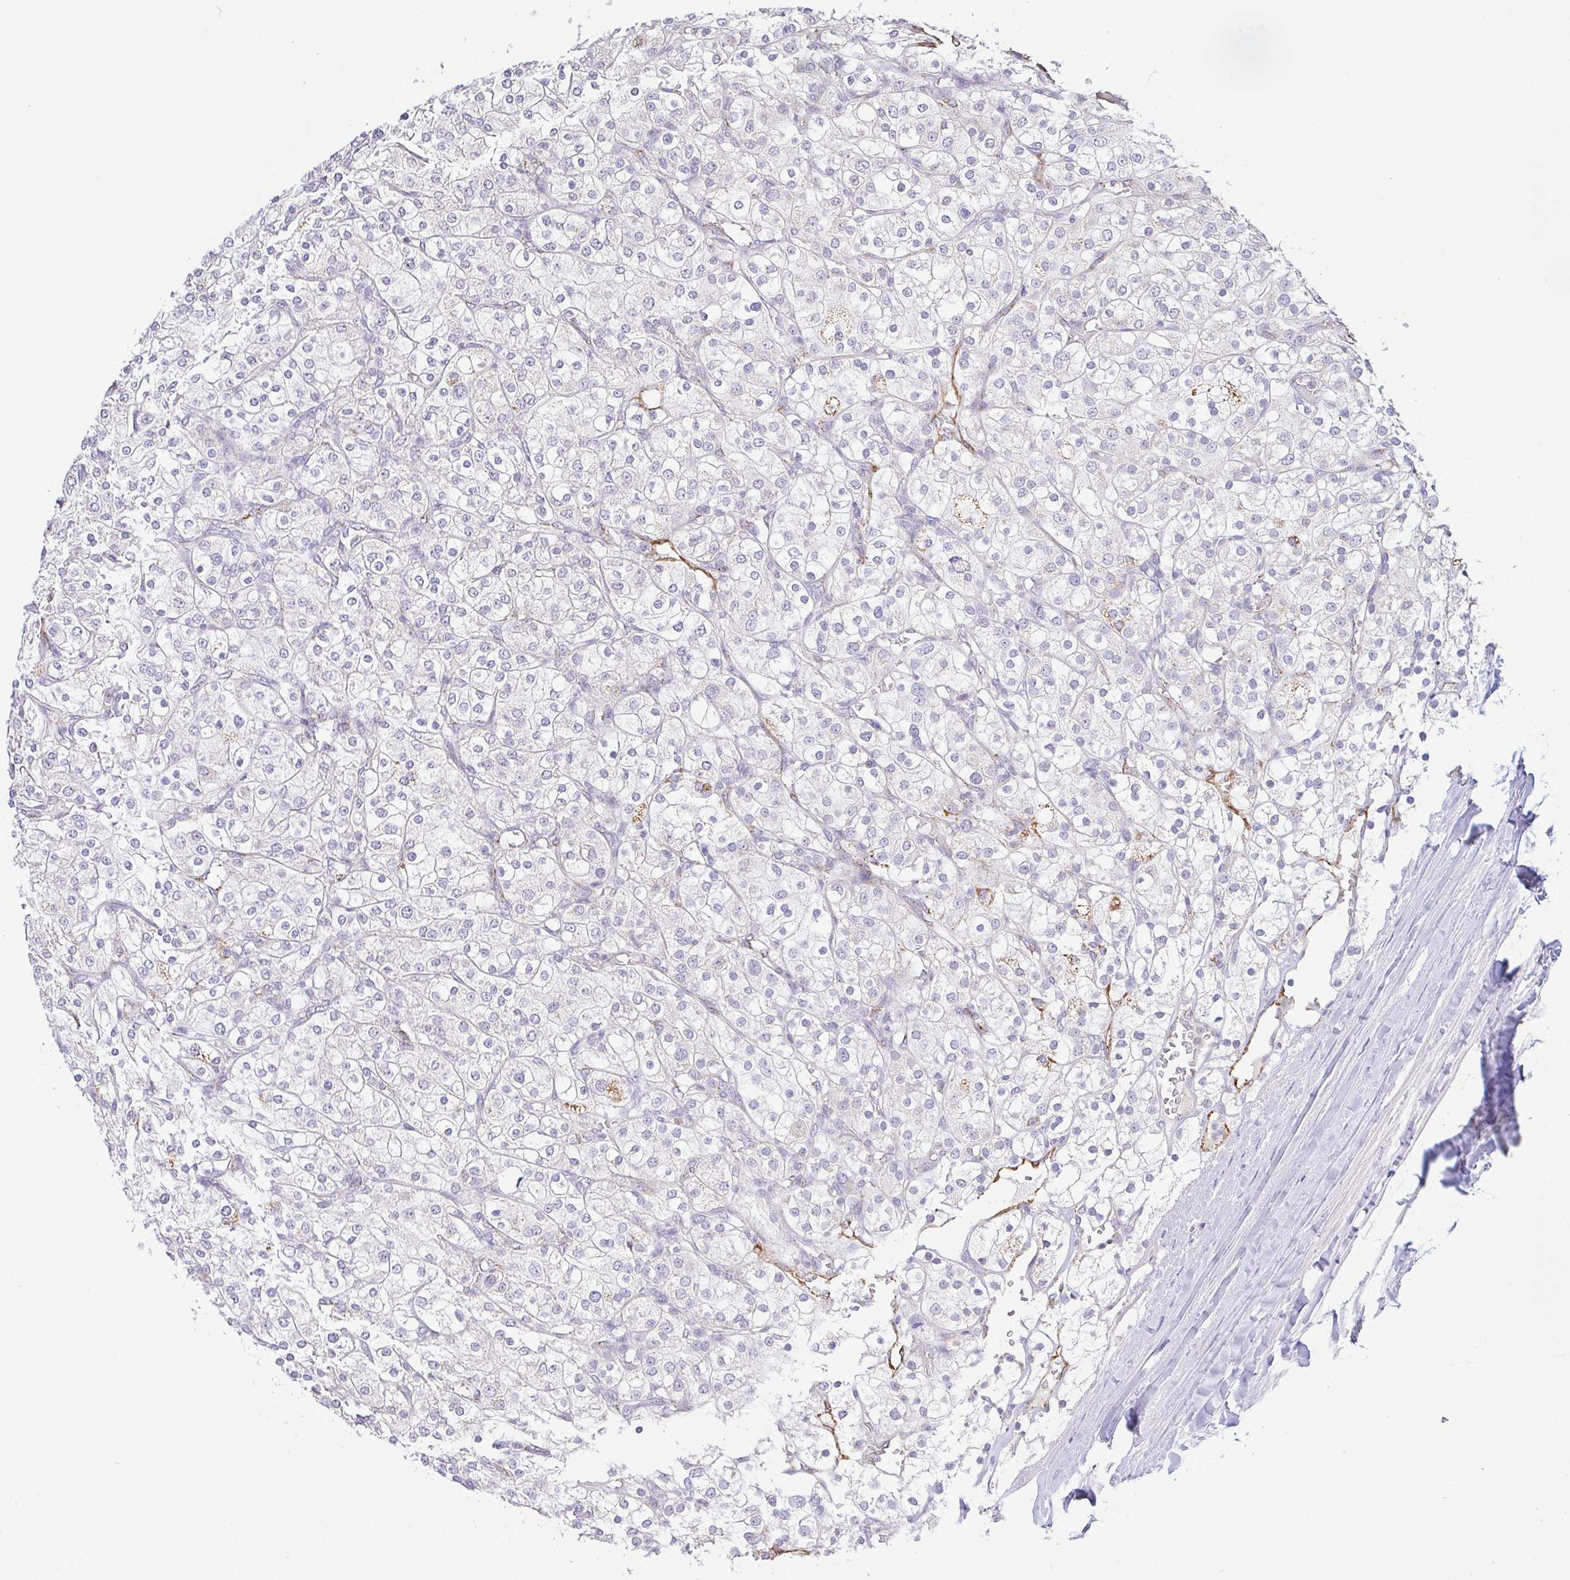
{"staining": {"intensity": "moderate", "quantity": "<25%", "location": "cytoplasmic/membranous"}, "tissue": "renal cancer", "cell_type": "Tumor cells", "image_type": "cancer", "snomed": [{"axis": "morphology", "description": "Adenocarcinoma, NOS"}, {"axis": "topography", "description": "Kidney"}], "caption": "Renal cancer tissue demonstrates moderate cytoplasmic/membranous positivity in approximately <25% of tumor cells", "gene": "PLCD4", "patient": {"sex": "male", "age": 80}}